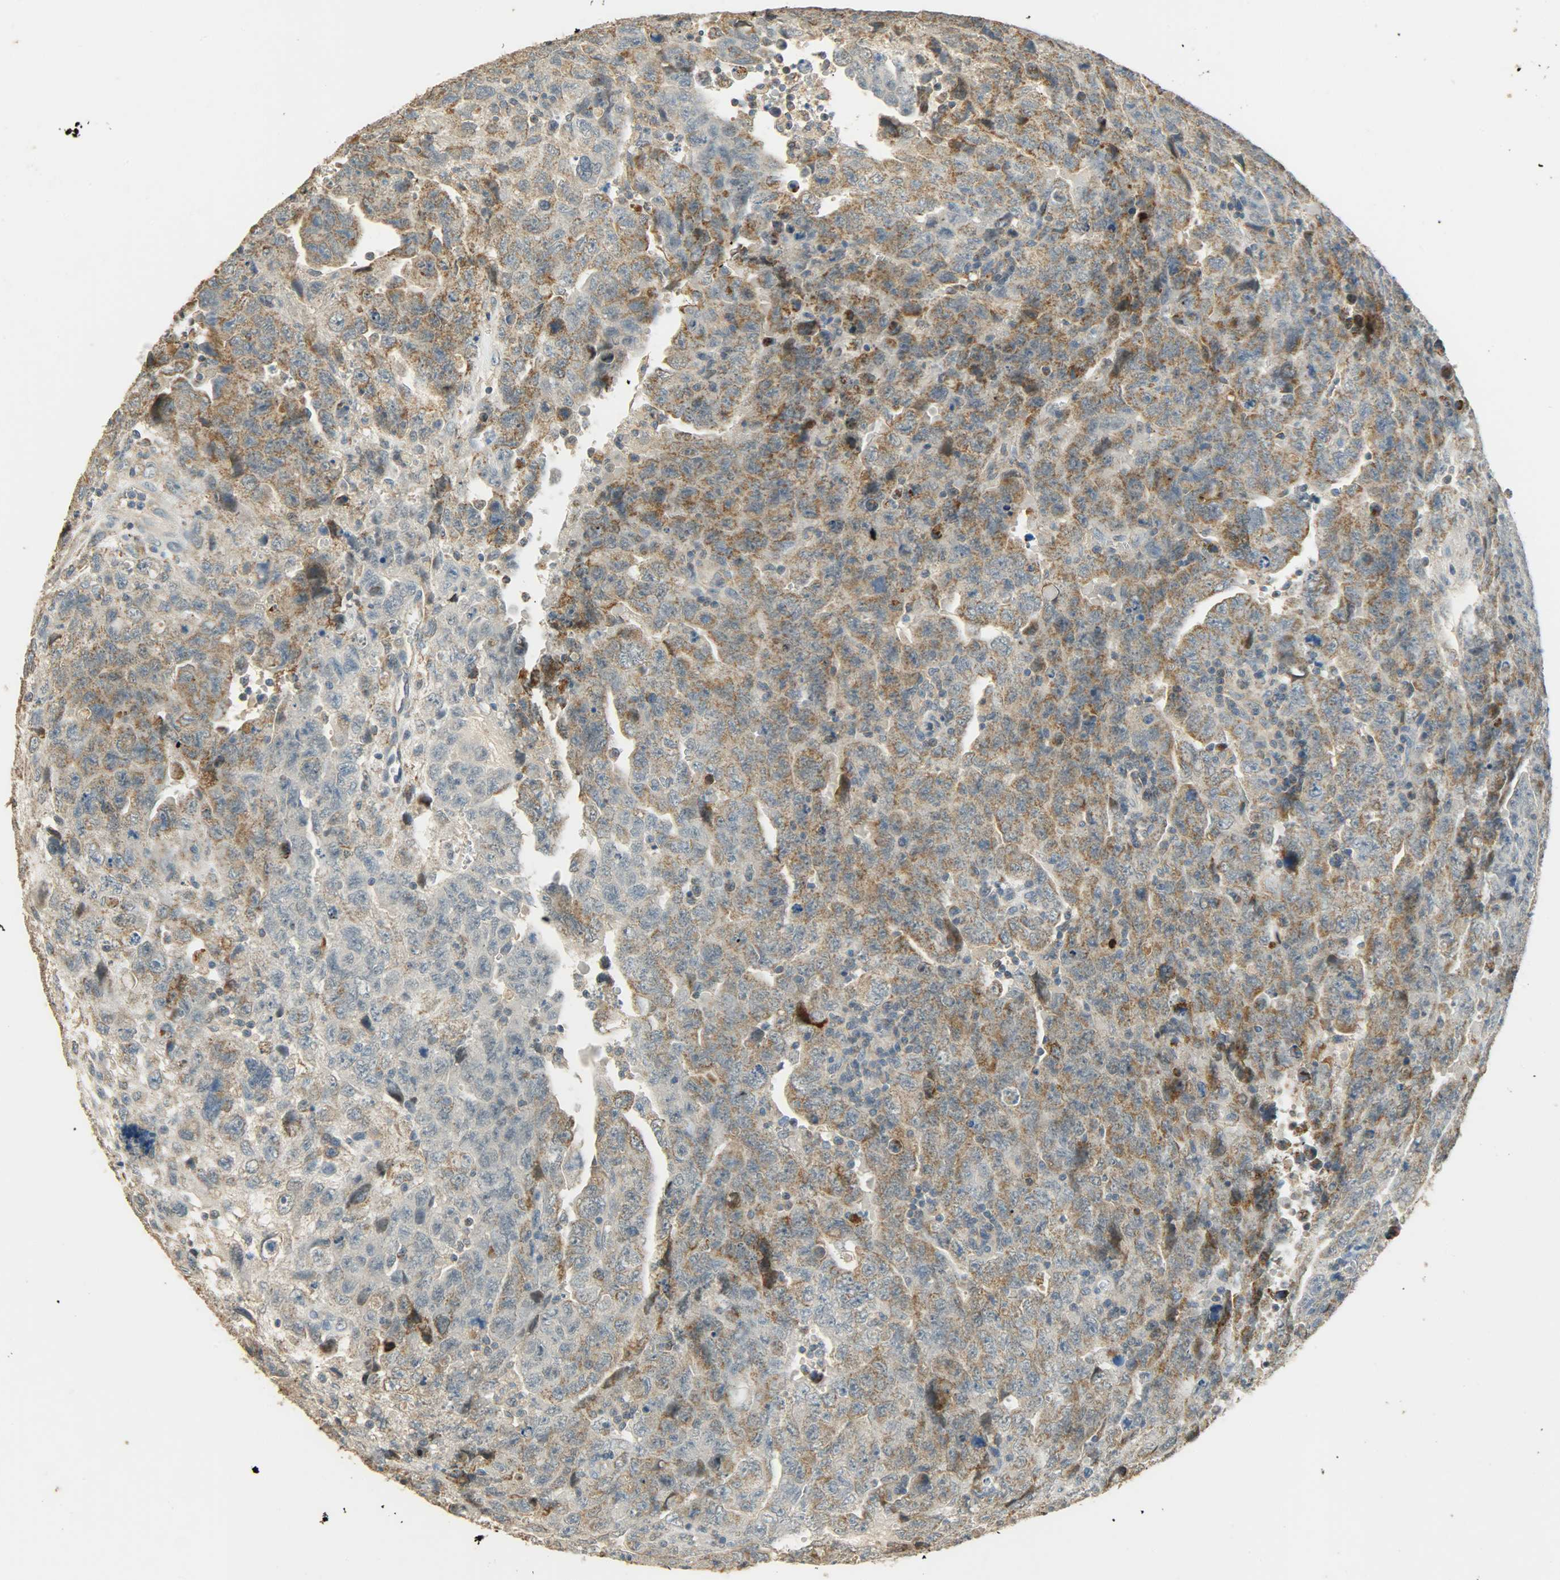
{"staining": {"intensity": "moderate", "quantity": ">75%", "location": "cytoplasmic/membranous"}, "tissue": "testis cancer", "cell_type": "Tumor cells", "image_type": "cancer", "snomed": [{"axis": "morphology", "description": "Carcinoma, Embryonal, NOS"}, {"axis": "topography", "description": "Testis"}], "caption": "Immunohistochemistry of human testis embryonal carcinoma shows medium levels of moderate cytoplasmic/membranous positivity in approximately >75% of tumor cells.", "gene": "HDHD5", "patient": {"sex": "male", "age": 28}}